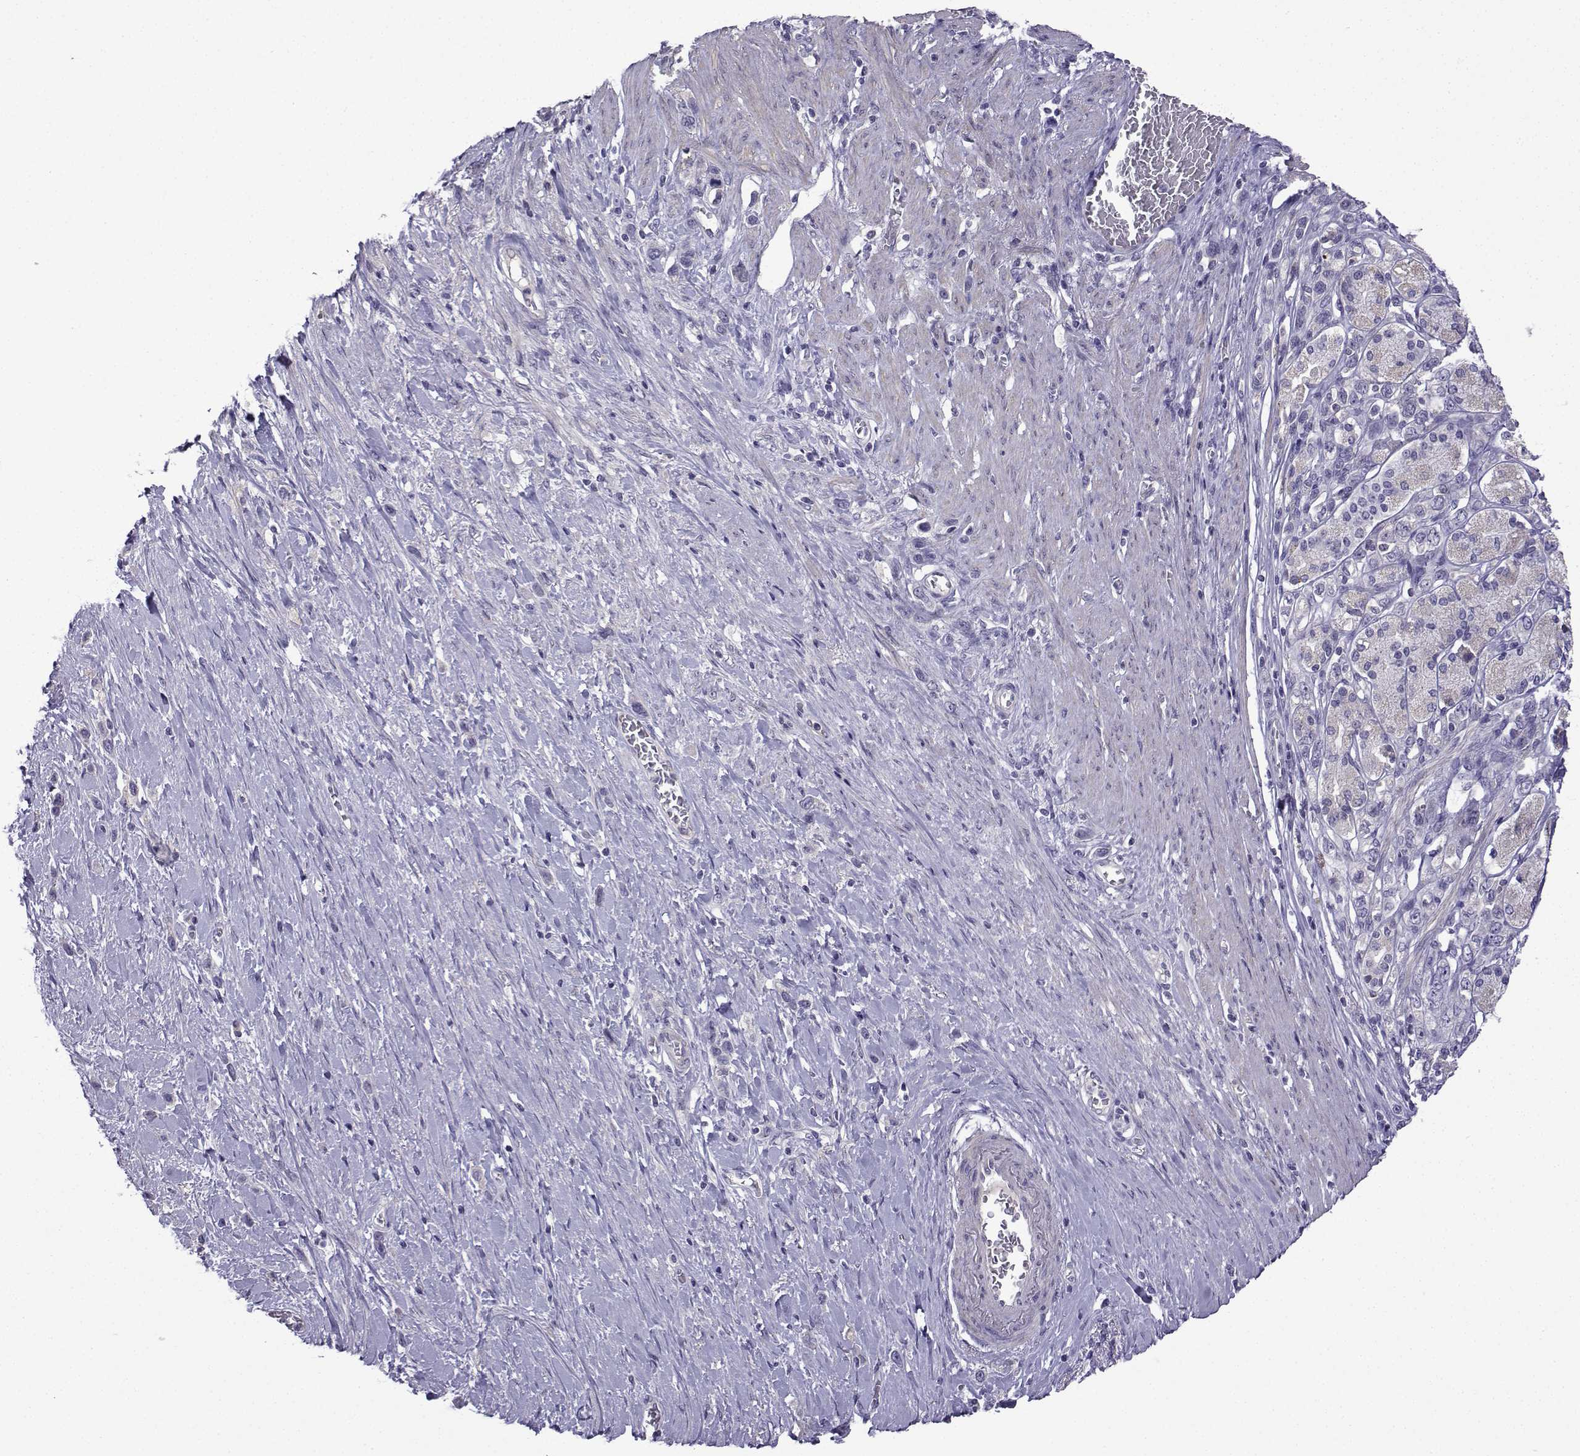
{"staining": {"intensity": "negative", "quantity": "none", "location": "none"}, "tissue": "stomach cancer", "cell_type": "Tumor cells", "image_type": "cancer", "snomed": [{"axis": "morphology", "description": "Normal tissue, NOS"}, {"axis": "morphology", "description": "Adenocarcinoma, NOS"}, {"axis": "morphology", "description": "Adenocarcinoma, High grade"}, {"axis": "topography", "description": "Stomach, upper"}, {"axis": "topography", "description": "Stomach"}], "caption": "Stomach adenocarcinoma (high-grade) stained for a protein using immunohistochemistry (IHC) shows no positivity tumor cells.", "gene": "SPACA7", "patient": {"sex": "female", "age": 65}}